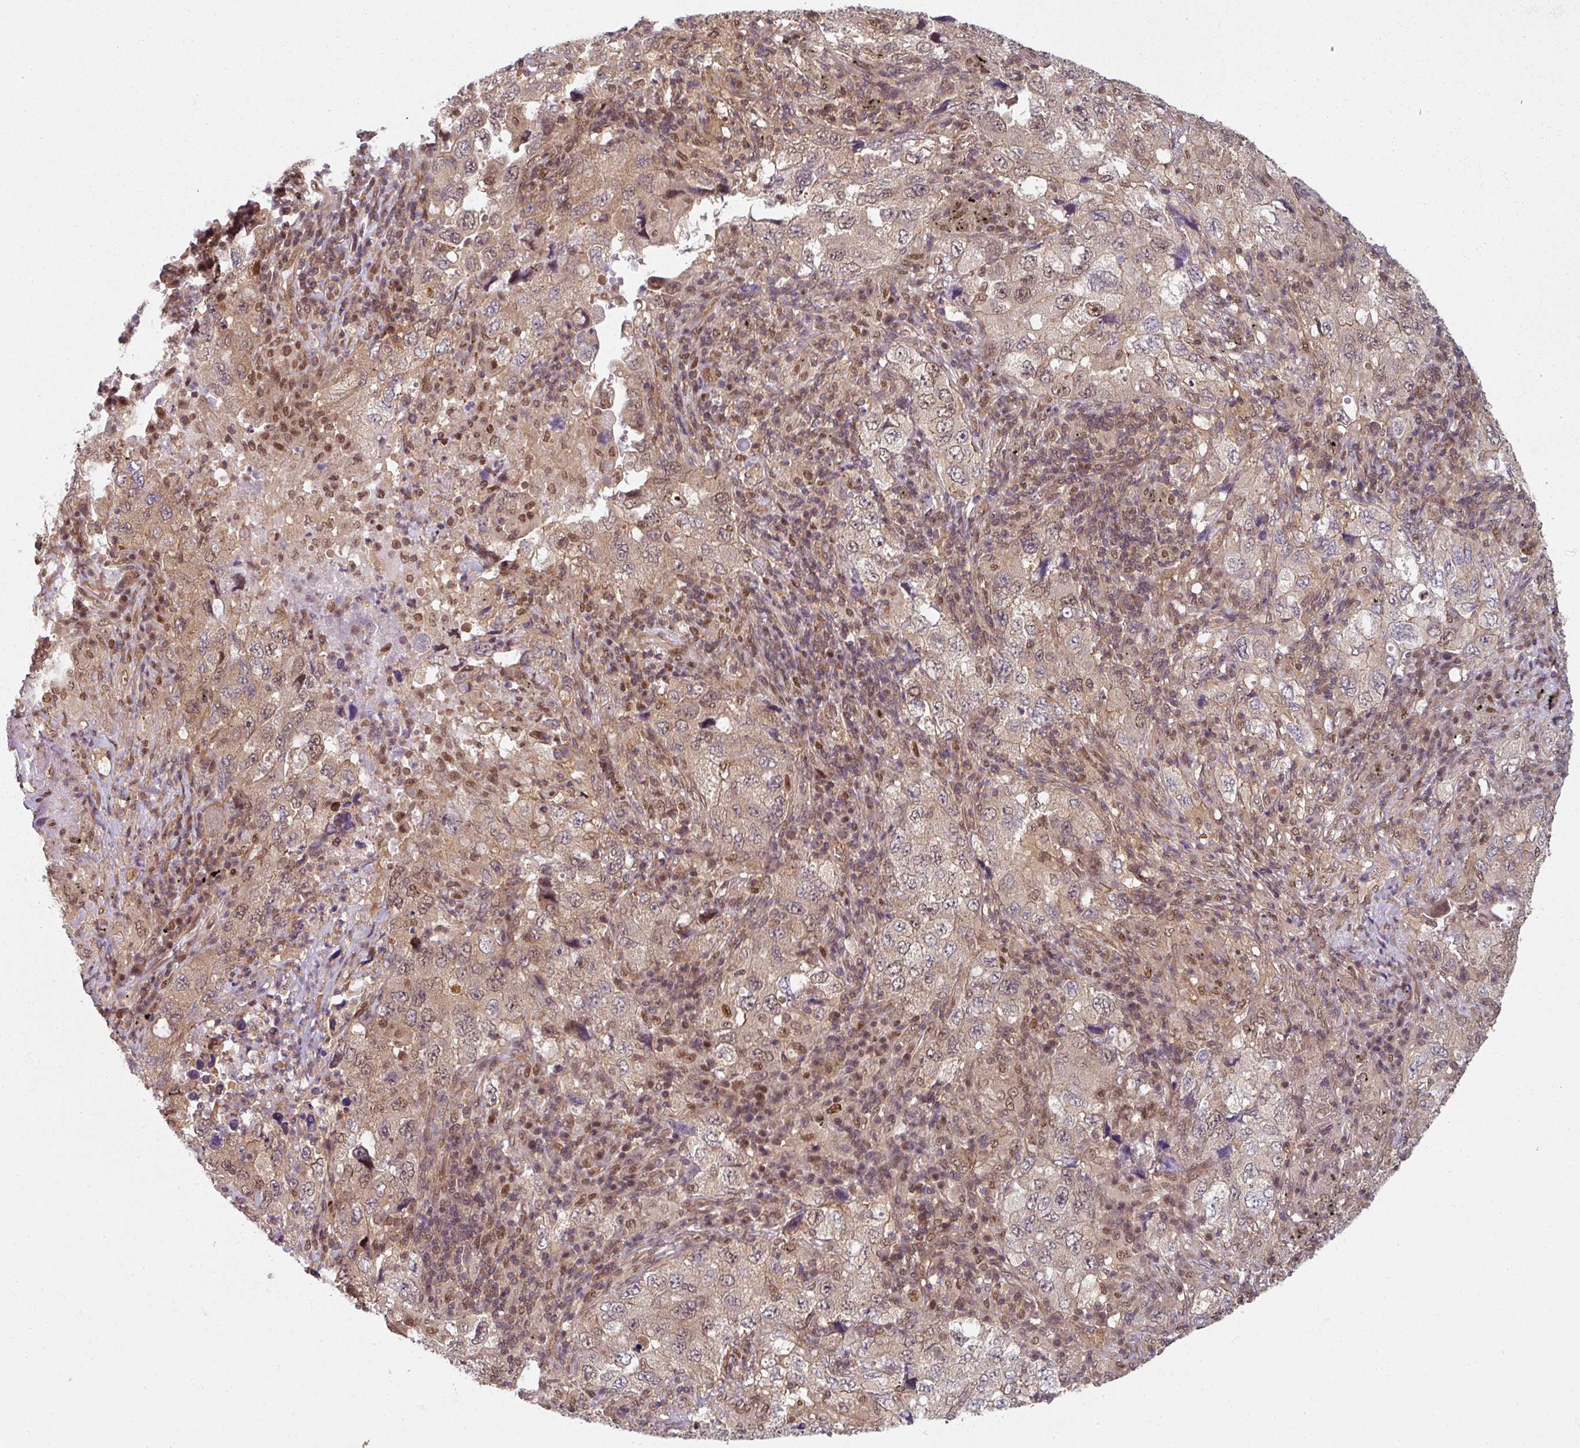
{"staining": {"intensity": "weak", "quantity": "25%-75%", "location": "cytoplasmic/membranous,nuclear"}, "tissue": "lung cancer", "cell_type": "Tumor cells", "image_type": "cancer", "snomed": [{"axis": "morphology", "description": "Adenocarcinoma, NOS"}, {"axis": "topography", "description": "Lung"}], "caption": "Immunohistochemistry (IHC) image of neoplastic tissue: human adenocarcinoma (lung) stained using immunohistochemistry (IHC) demonstrates low levels of weak protein expression localized specifically in the cytoplasmic/membranous and nuclear of tumor cells, appearing as a cytoplasmic/membranous and nuclear brown color.", "gene": "PSME3IP1", "patient": {"sex": "female", "age": 57}}